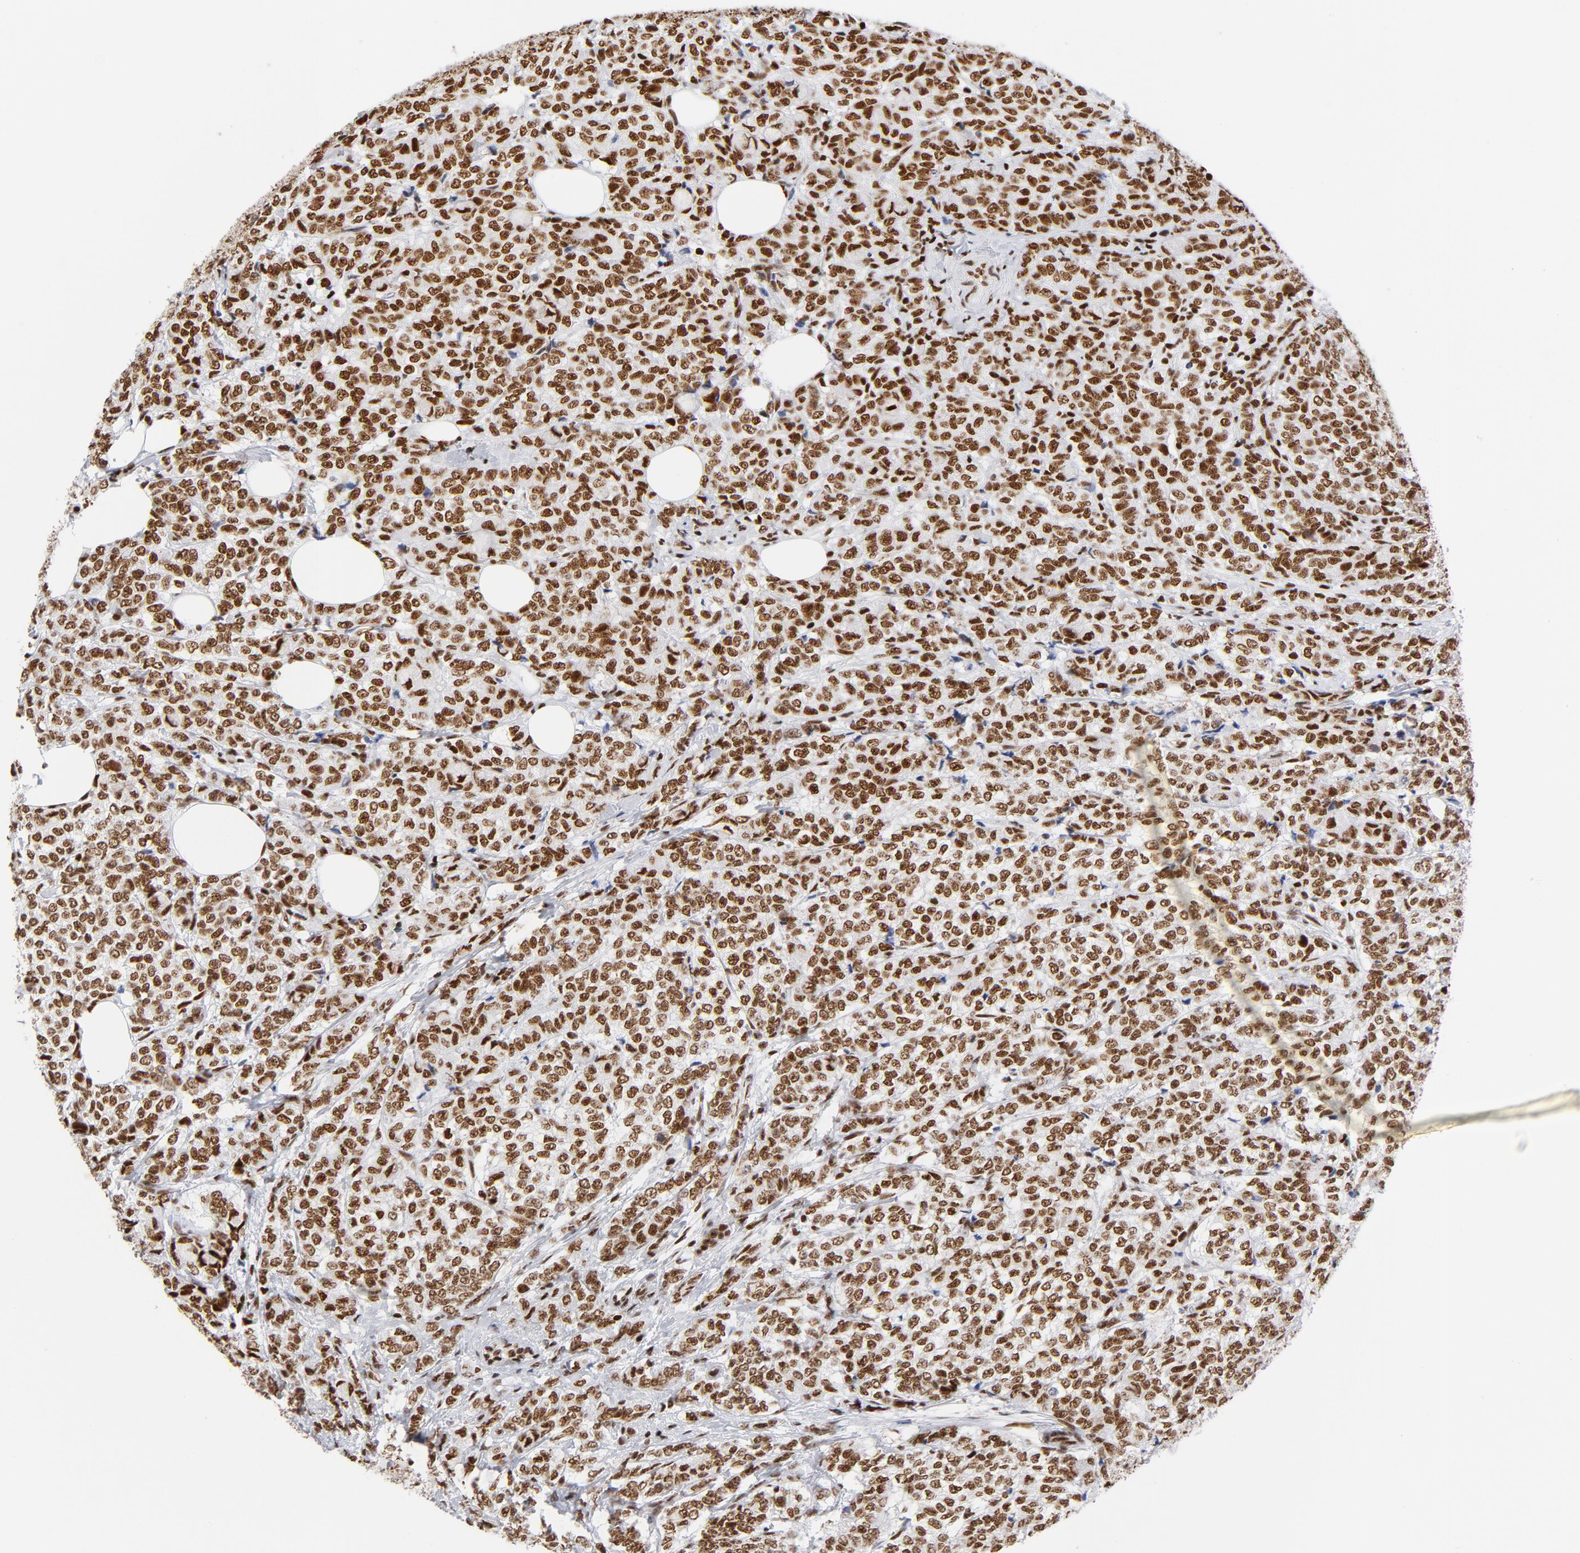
{"staining": {"intensity": "strong", "quantity": ">75%", "location": "nuclear"}, "tissue": "breast cancer", "cell_type": "Tumor cells", "image_type": "cancer", "snomed": [{"axis": "morphology", "description": "Lobular carcinoma"}, {"axis": "topography", "description": "Breast"}], "caption": "Strong nuclear positivity for a protein is identified in about >75% of tumor cells of lobular carcinoma (breast) using IHC.", "gene": "XRCC5", "patient": {"sex": "female", "age": 60}}